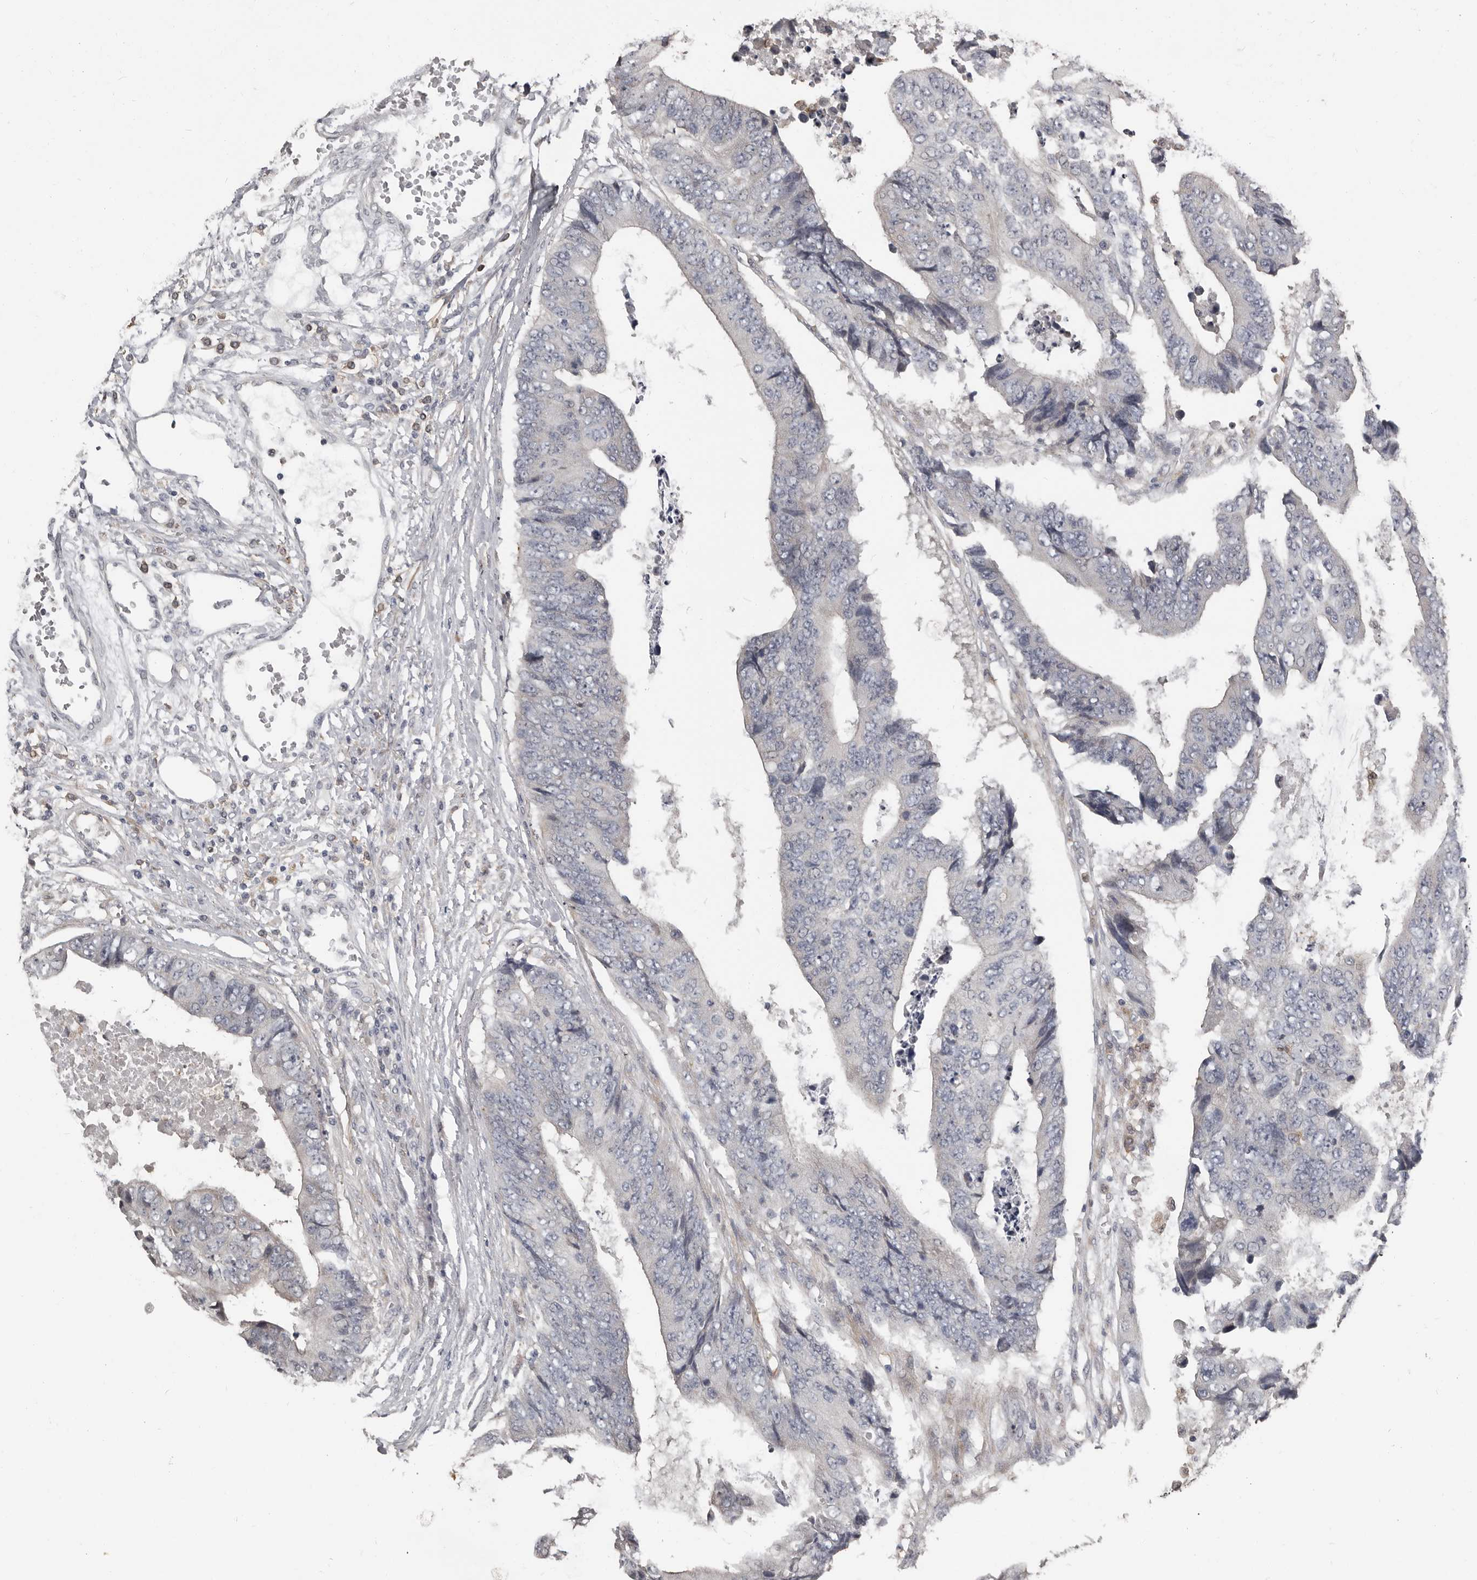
{"staining": {"intensity": "negative", "quantity": "none", "location": "none"}, "tissue": "colorectal cancer", "cell_type": "Tumor cells", "image_type": "cancer", "snomed": [{"axis": "morphology", "description": "Adenocarcinoma, NOS"}, {"axis": "topography", "description": "Rectum"}], "caption": "IHC of human adenocarcinoma (colorectal) demonstrates no staining in tumor cells.", "gene": "KCNJ8", "patient": {"sex": "male", "age": 84}}